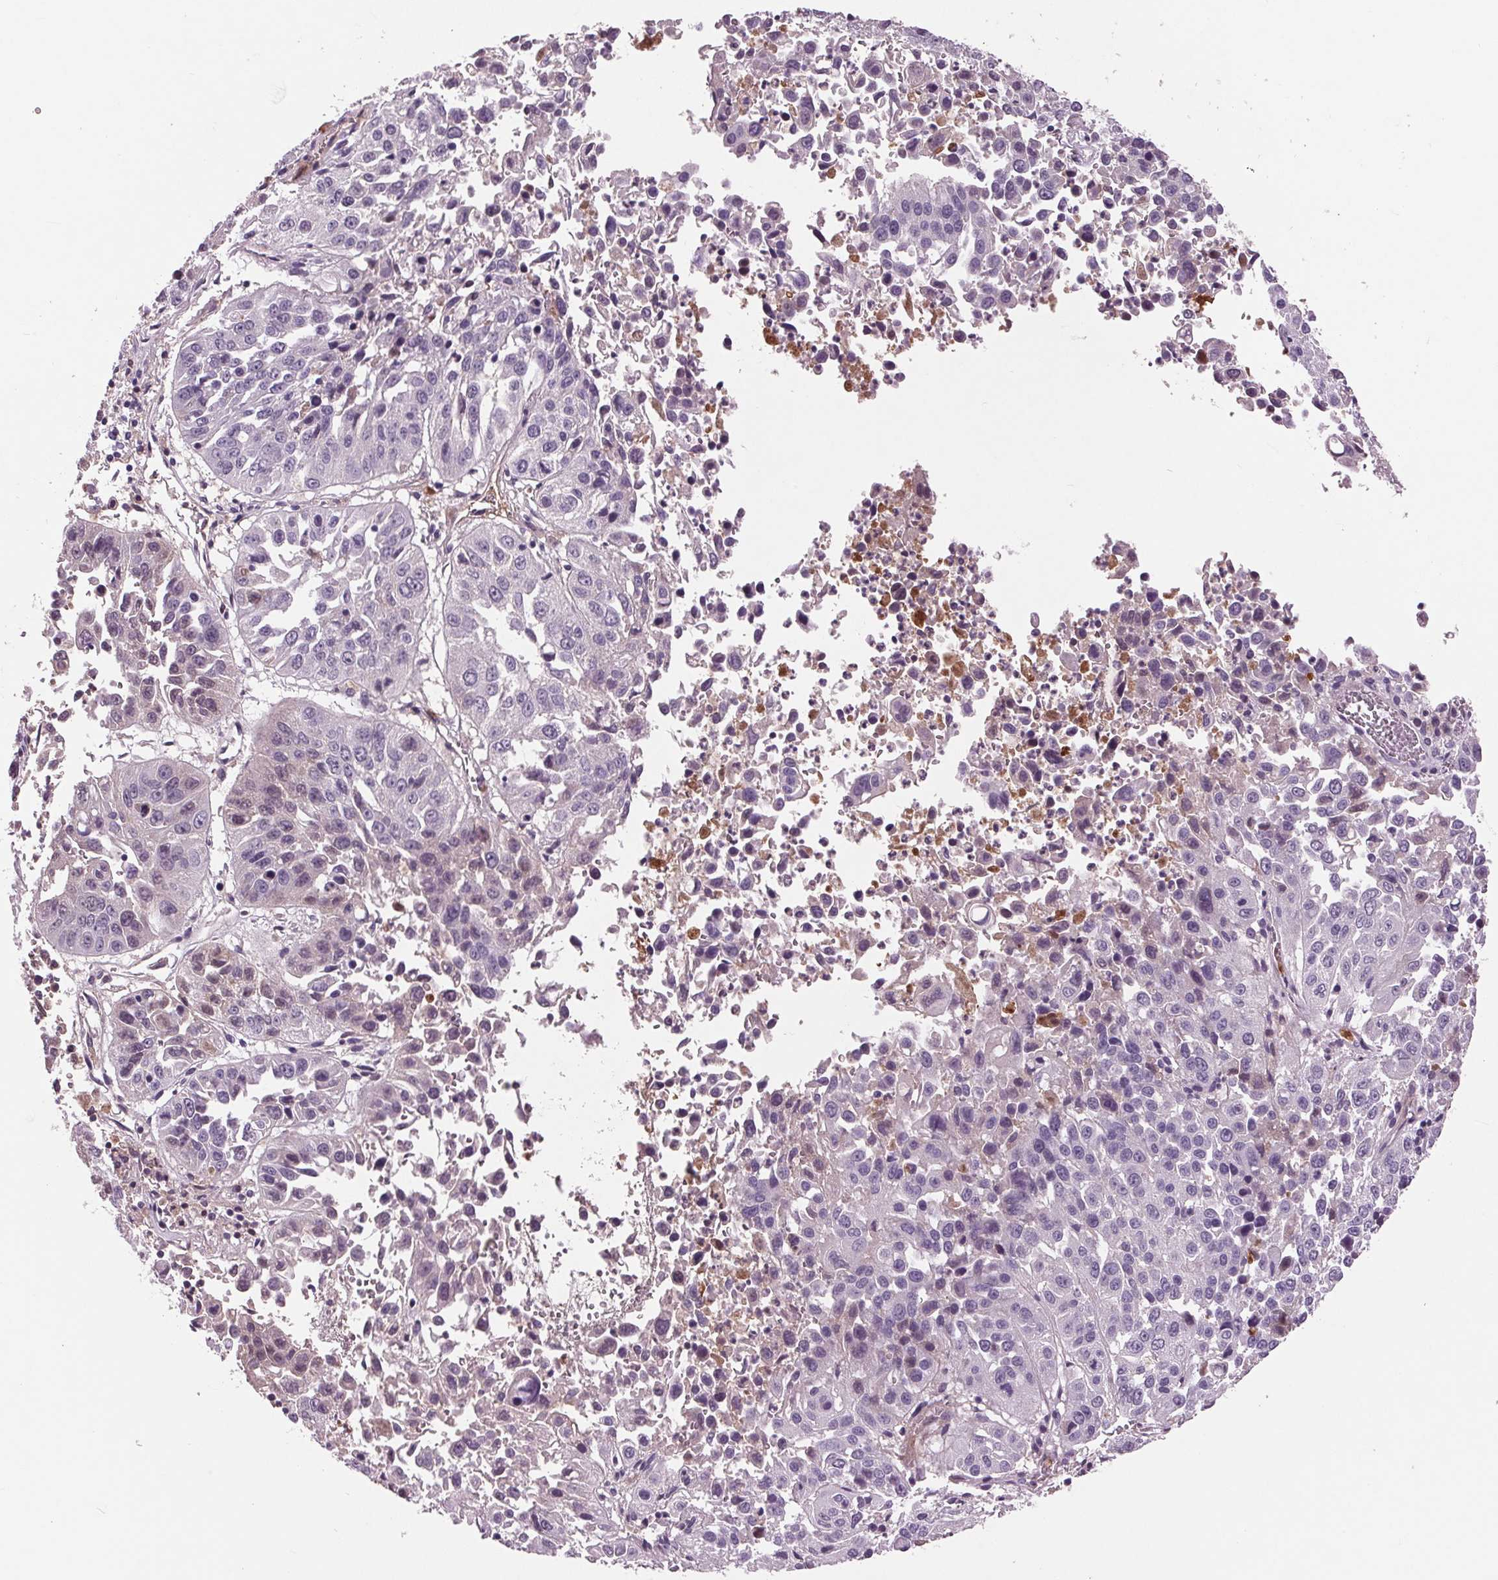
{"staining": {"intensity": "negative", "quantity": "none", "location": "none"}, "tissue": "lung cancer", "cell_type": "Tumor cells", "image_type": "cancer", "snomed": [{"axis": "morphology", "description": "Squamous cell carcinoma, NOS"}, {"axis": "topography", "description": "Lung"}], "caption": "Micrograph shows no significant protein staining in tumor cells of lung cancer (squamous cell carcinoma).", "gene": "C6", "patient": {"sex": "female", "age": 61}}